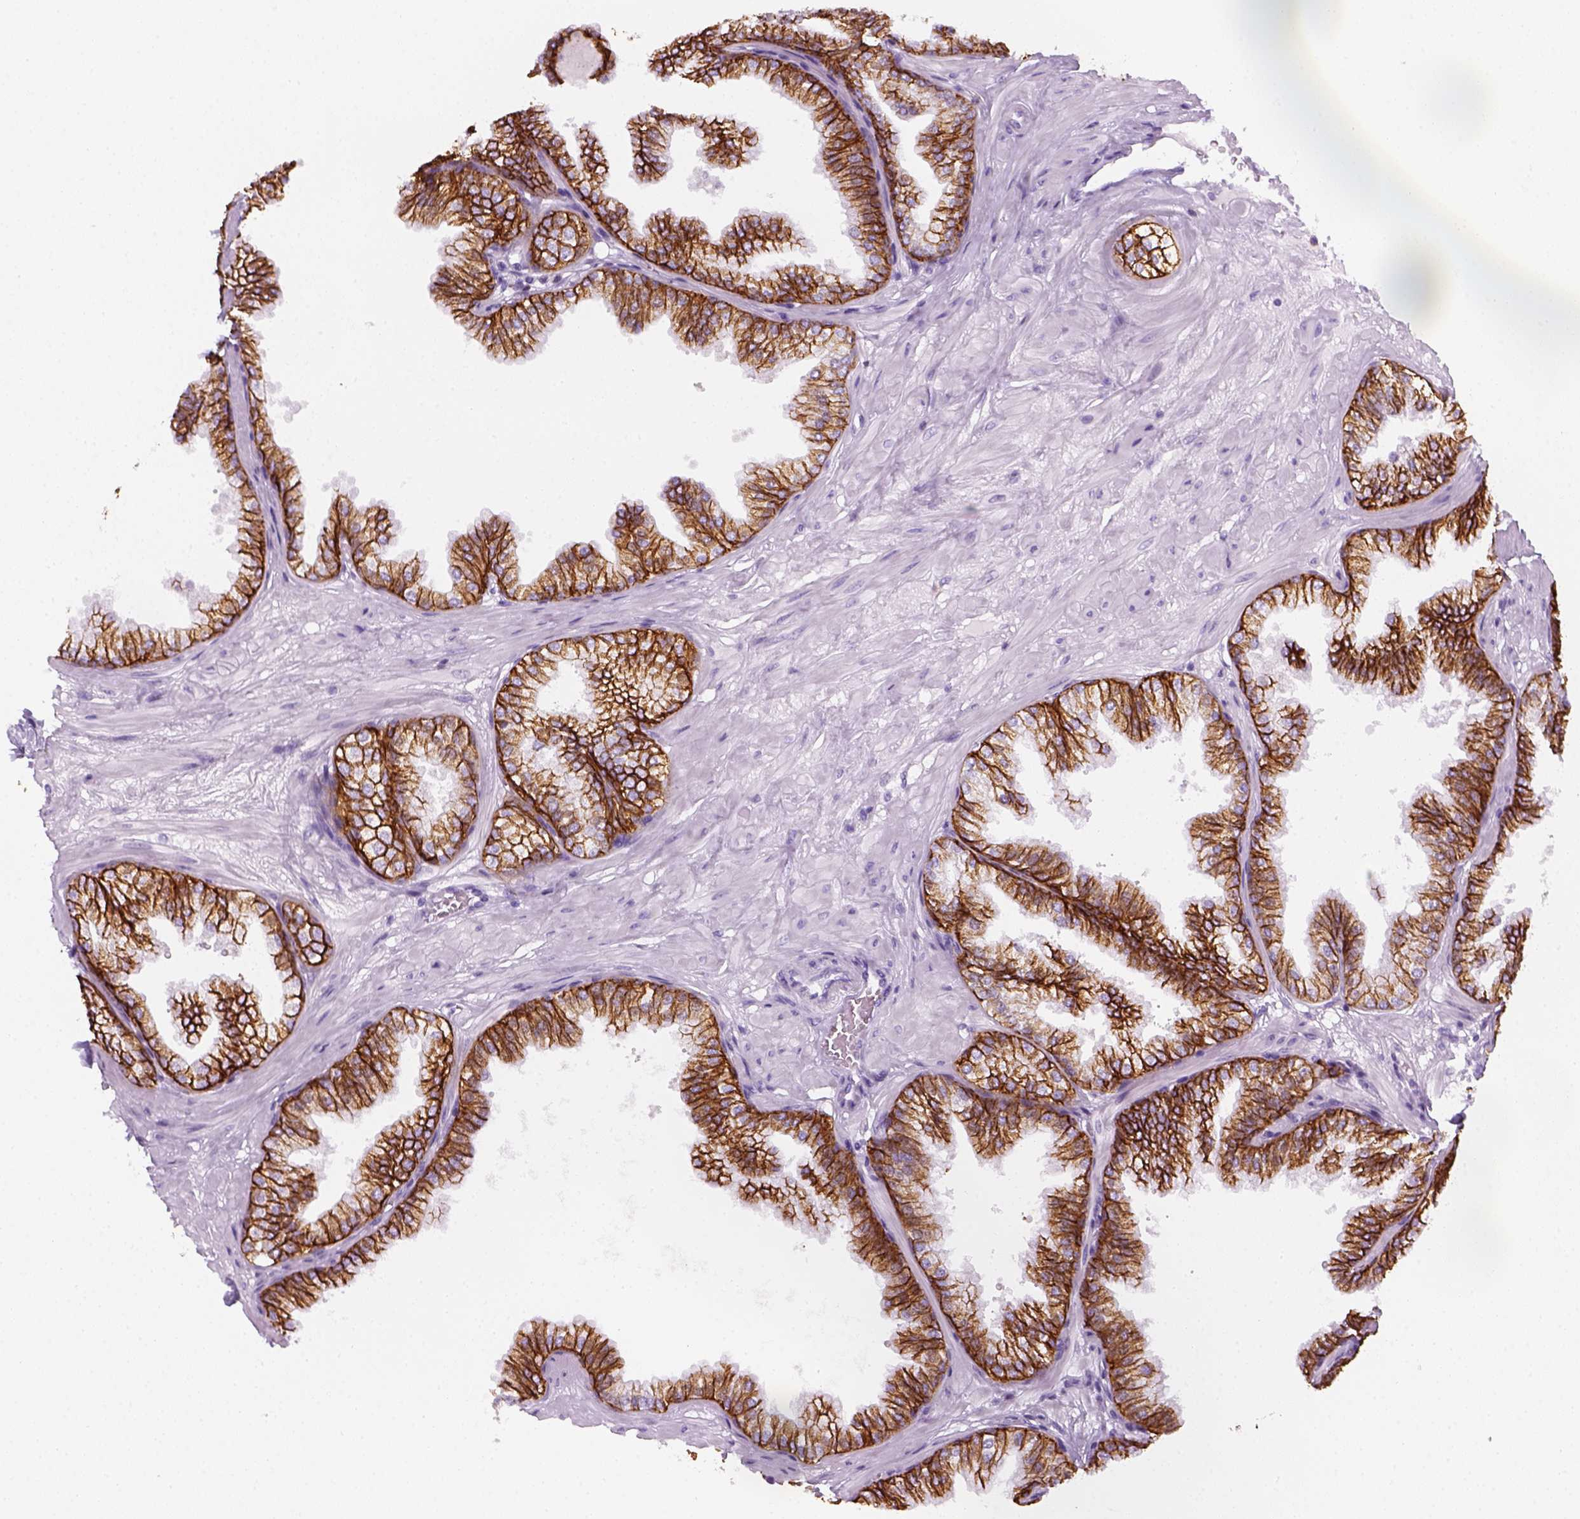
{"staining": {"intensity": "strong", "quantity": ">75%", "location": "cytoplasmic/membranous"}, "tissue": "prostate", "cell_type": "Glandular cells", "image_type": "normal", "snomed": [{"axis": "morphology", "description": "Normal tissue, NOS"}, {"axis": "topography", "description": "Prostate"}], "caption": "About >75% of glandular cells in benign human prostate reveal strong cytoplasmic/membranous protein positivity as visualized by brown immunohistochemical staining.", "gene": "AQP3", "patient": {"sex": "male", "age": 37}}